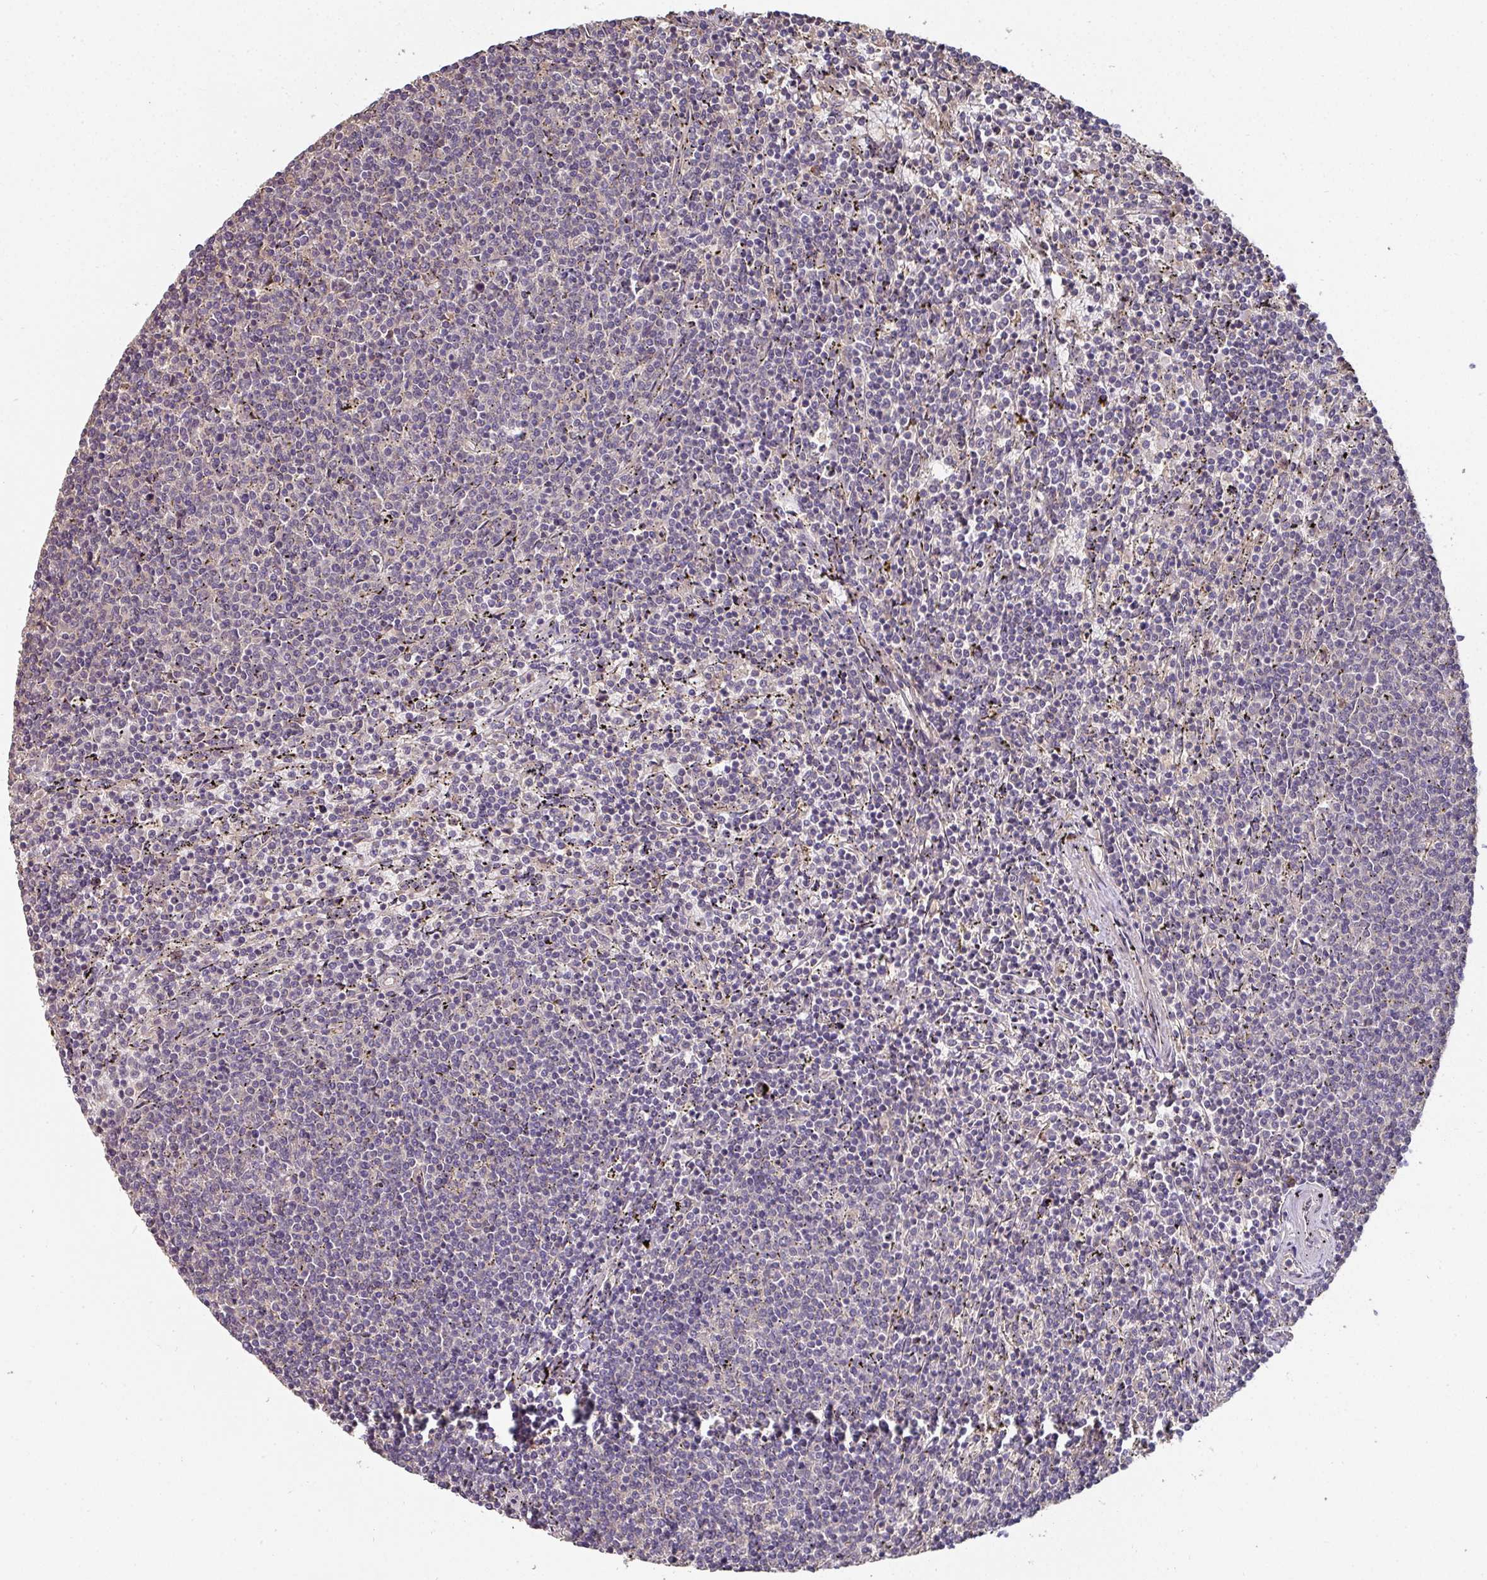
{"staining": {"intensity": "negative", "quantity": "none", "location": "none"}, "tissue": "lymphoma", "cell_type": "Tumor cells", "image_type": "cancer", "snomed": [{"axis": "morphology", "description": "Malignant lymphoma, non-Hodgkin's type, Low grade"}, {"axis": "topography", "description": "Spleen"}], "caption": "Lymphoma was stained to show a protein in brown. There is no significant positivity in tumor cells.", "gene": "ACVR2B", "patient": {"sex": "female", "age": 50}}